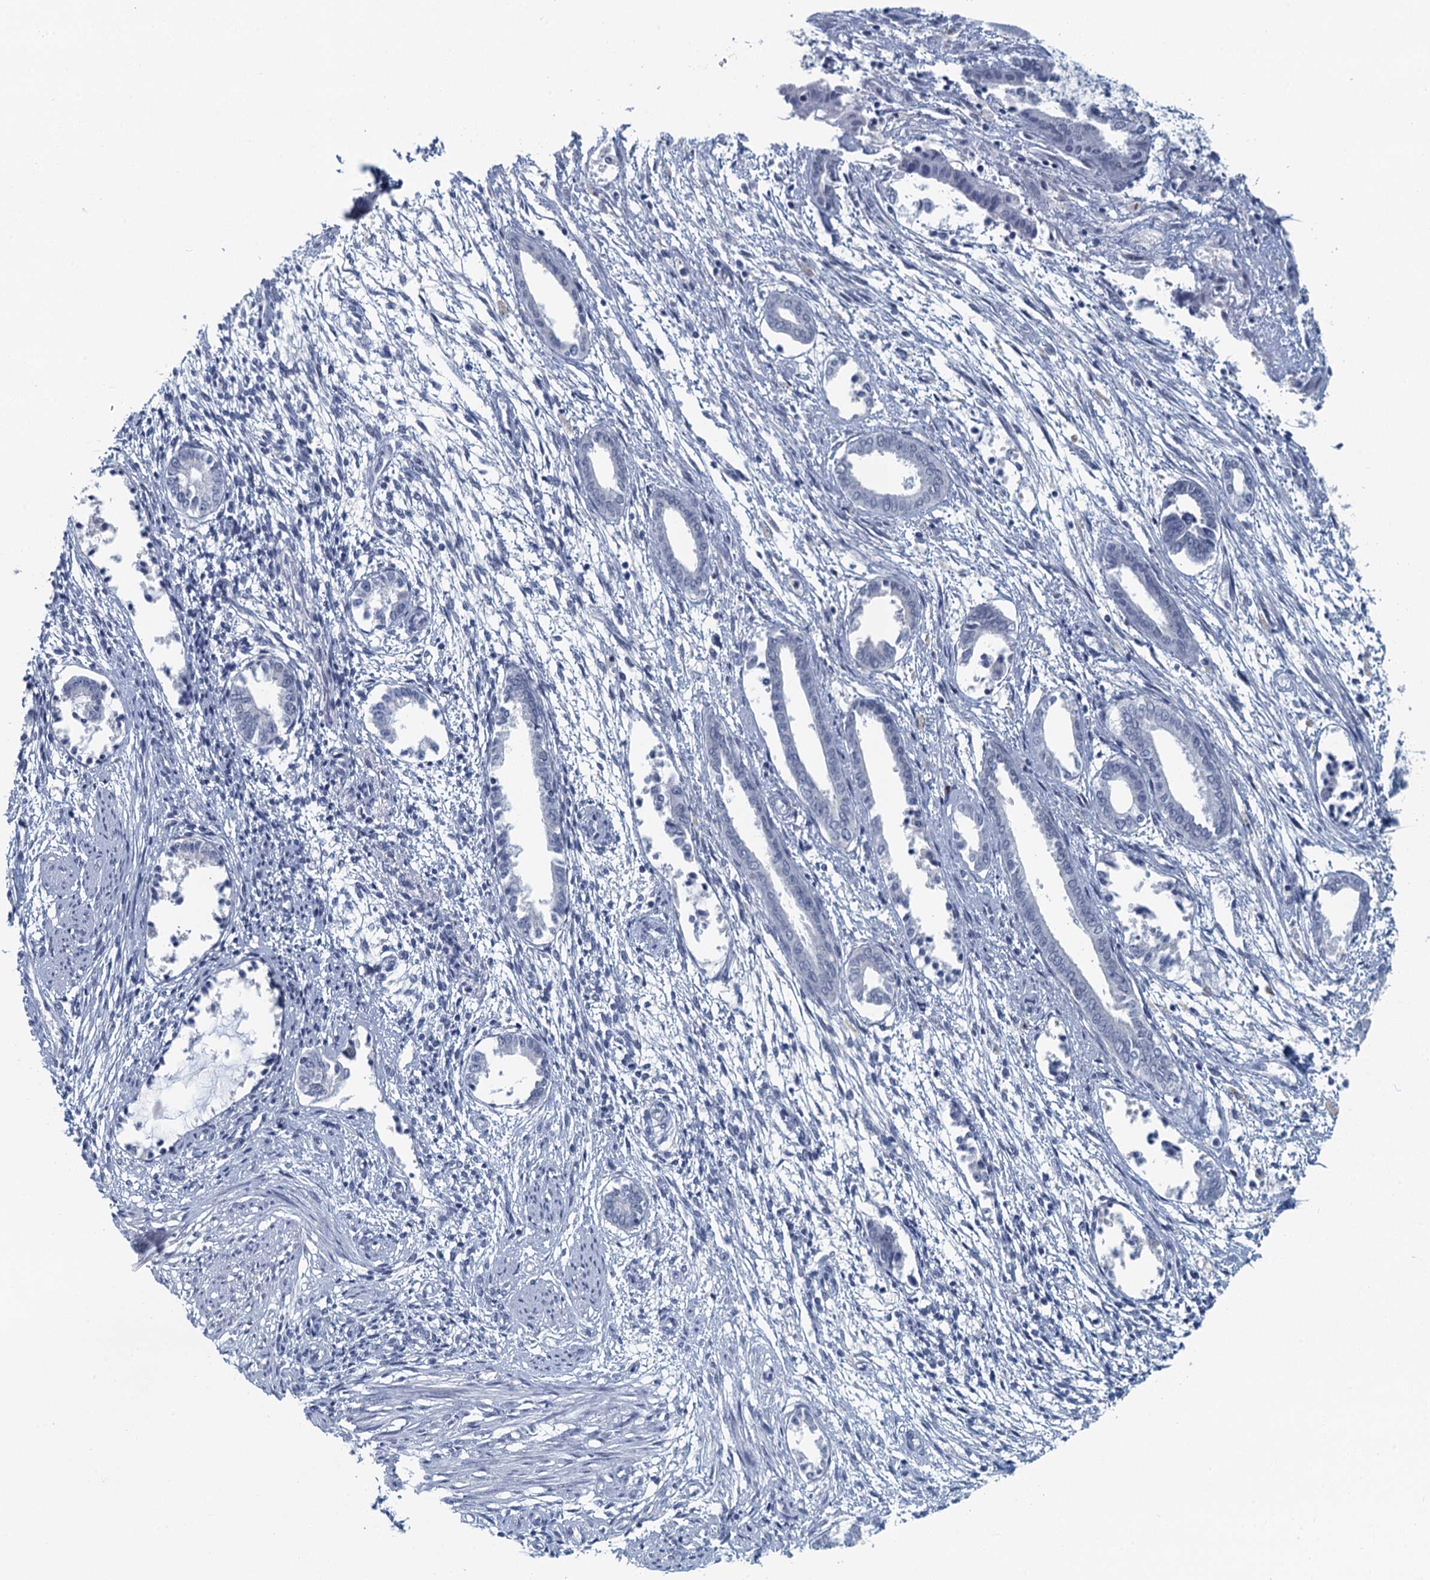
{"staining": {"intensity": "negative", "quantity": "none", "location": "none"}, "tissue": "endometrium", "cell_type": "Cells in endometrial stroma", "image_type": "normal", "snomed": [{"axis": "morphology", "description": "Normal tissue, NOS"}, {"axis": "topography", "description": "Endometrium"}], "caption": "Immunohistochemistry micrograph of normal endometrium stained for a protein (brown), which exhibits no expression in cells in endometrial stroma.", "gene": "TTLL9", "patient": {"sex": "female", "age": 56}}